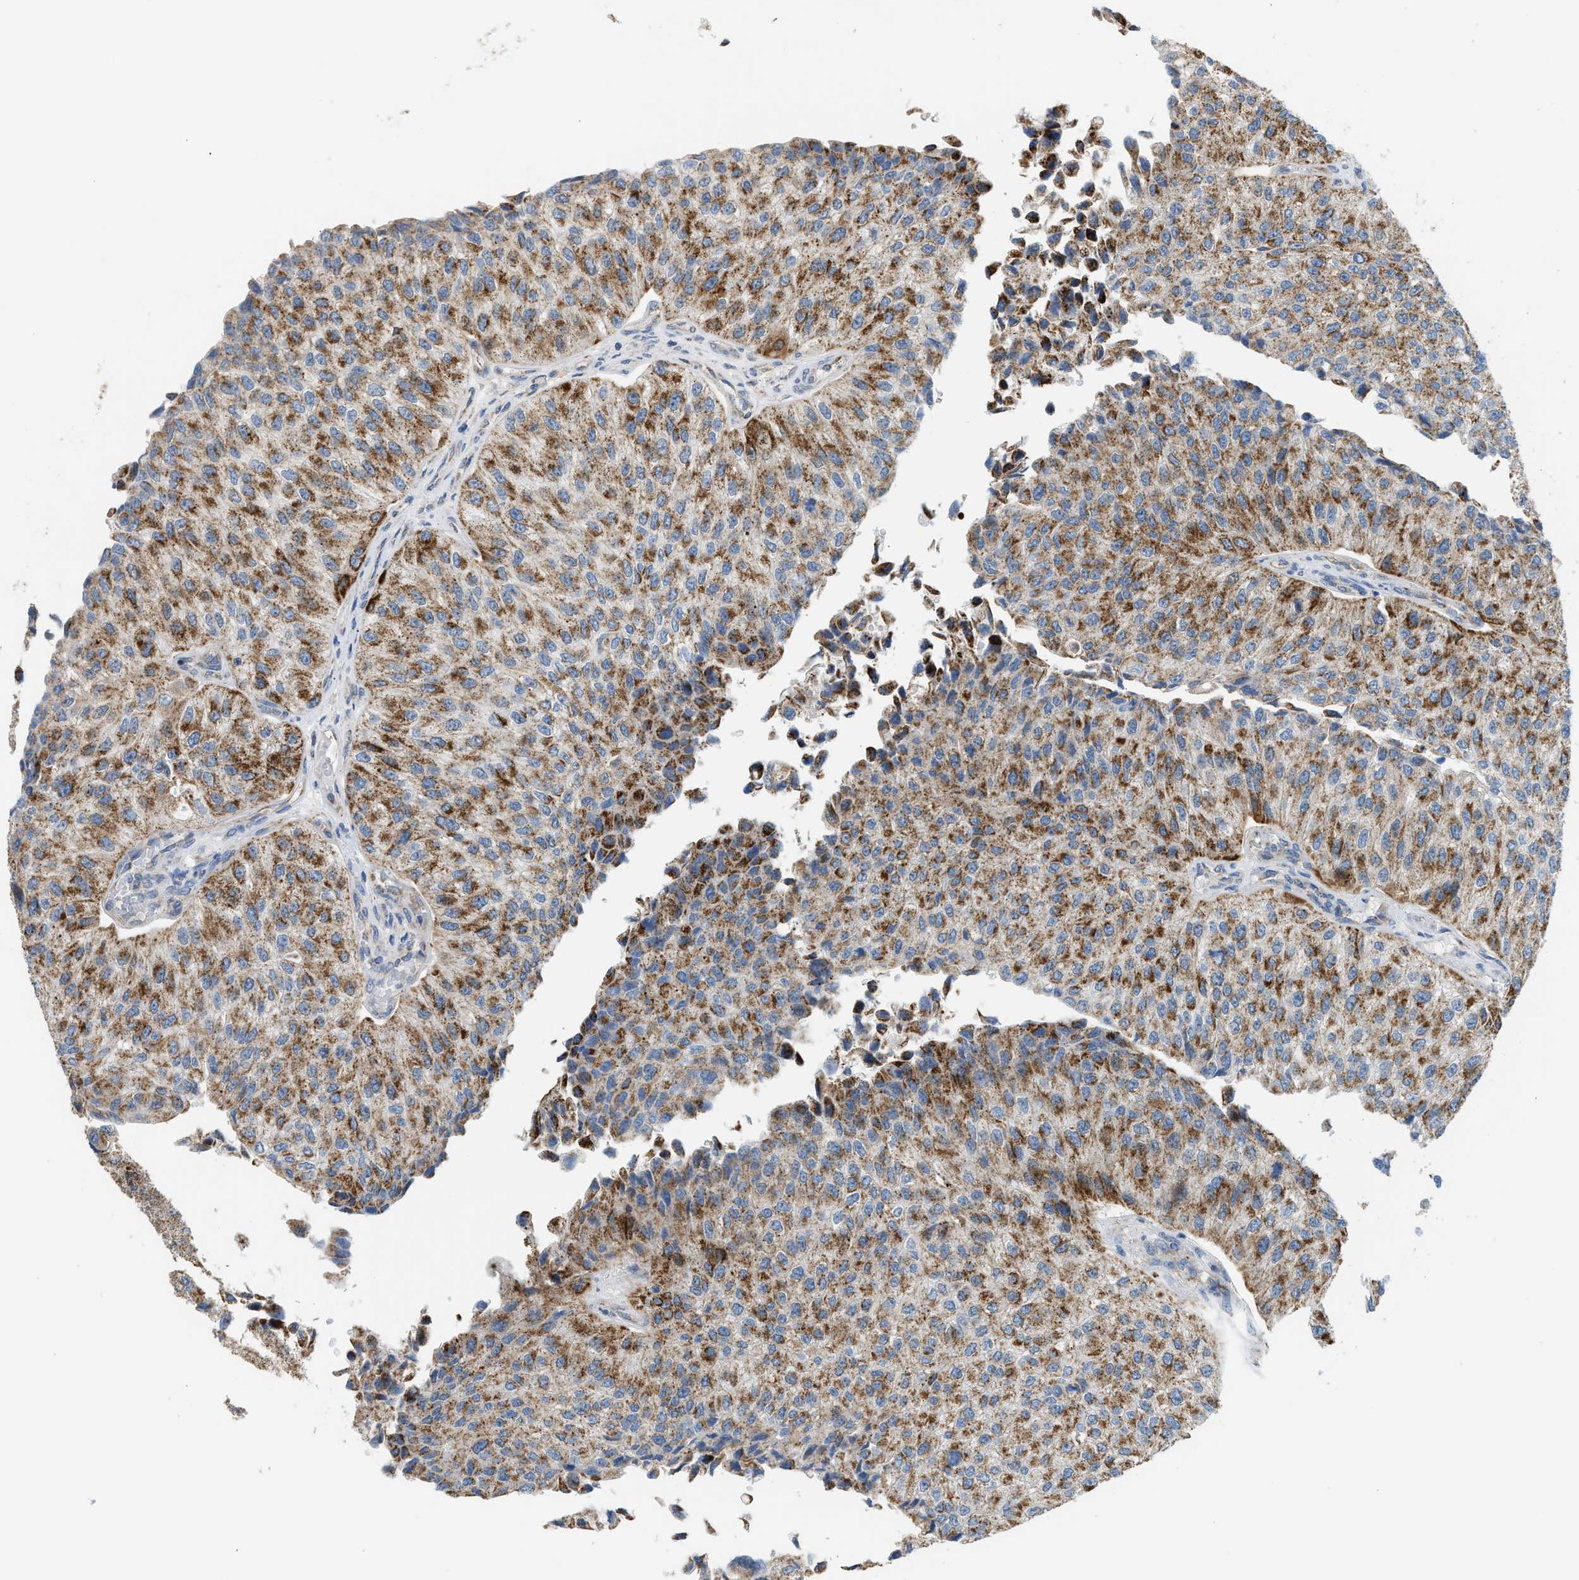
{"staining": {"intensity": "moderate", "quantity": ">75%", "location": "cytoplasmic/membranous"}, "tissue": "urothelial cancer", "cell_type": "Tumor cells", "image_type": "cancer", "snomed": [{"axis": "morphology", "description": "Urothelial carcinoma, High grade"}, {"axis": "topography", "description": "Kidney"}, {"axis": "topography", "description": "Urinary bladder"}], "caption": "Moderate cytoplasmic/membranous staining is present in approximately >75% of tumor cells in urothelial cancer. (DAB (3,3'-diaminobenzidine) = brown stain, brightfield microscopy at high magnification).", "gene": "GOT2", "patient": {"sex": "male", "age": 77}}